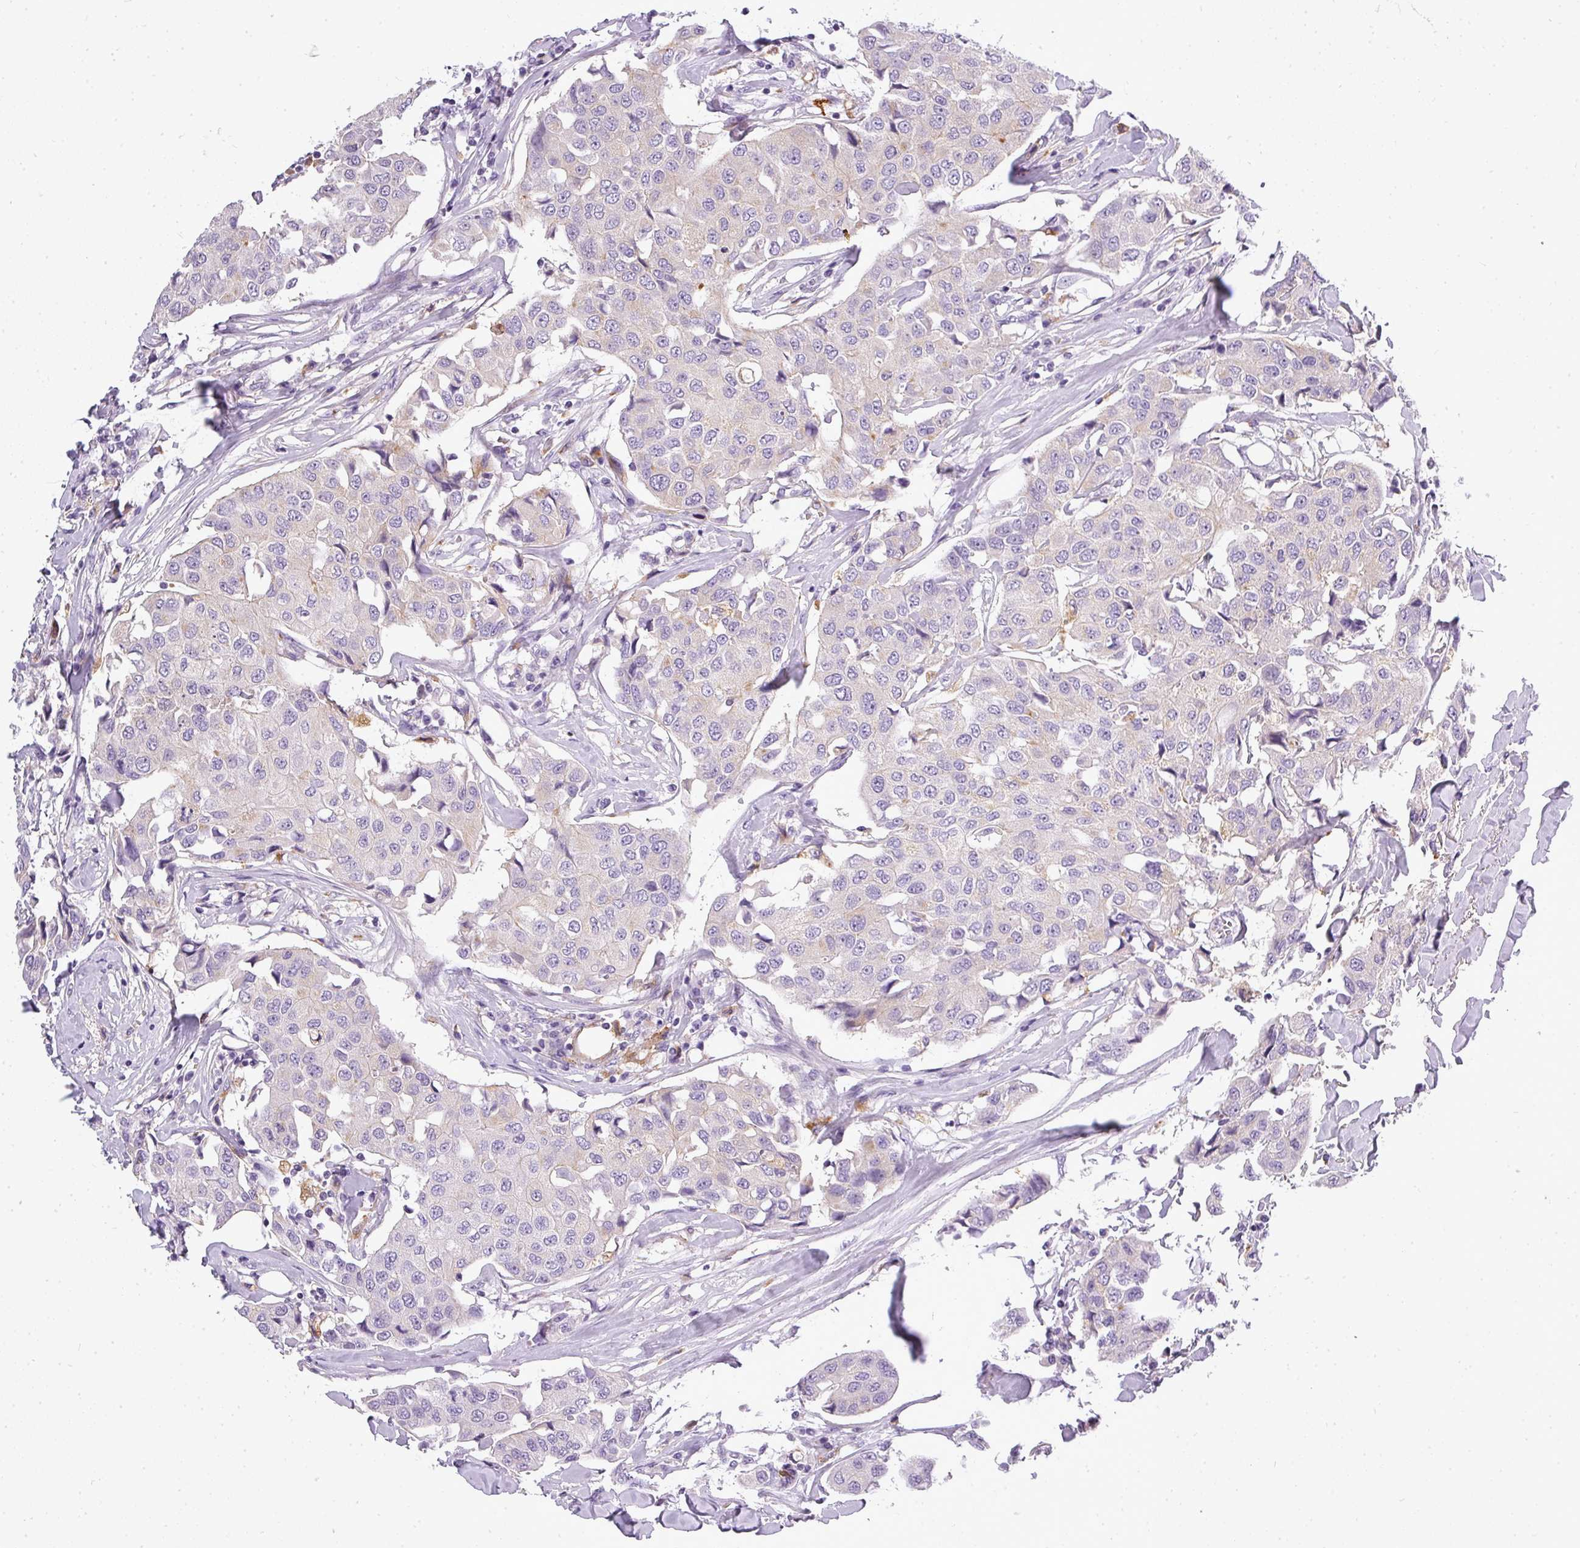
{"staining": {"intensity": "negative", "quantity": "none", "location": "none"}, "tissue": "breast cancer", "cell_type": "Tumor cells", "image_type": "cancer", "snomed": [{"axis": "morphology", "description": "Duct carcinoma"}, {"axis": "topography", "description": "Breast"}], "caption": "Tumor cells are negative for protein expression in human breast cancer (invasive ductal carcinoma). Nuclei are stained in blue.", "gene": "ATP6V1D", "patient": {"sex": "female", "age": 80}}